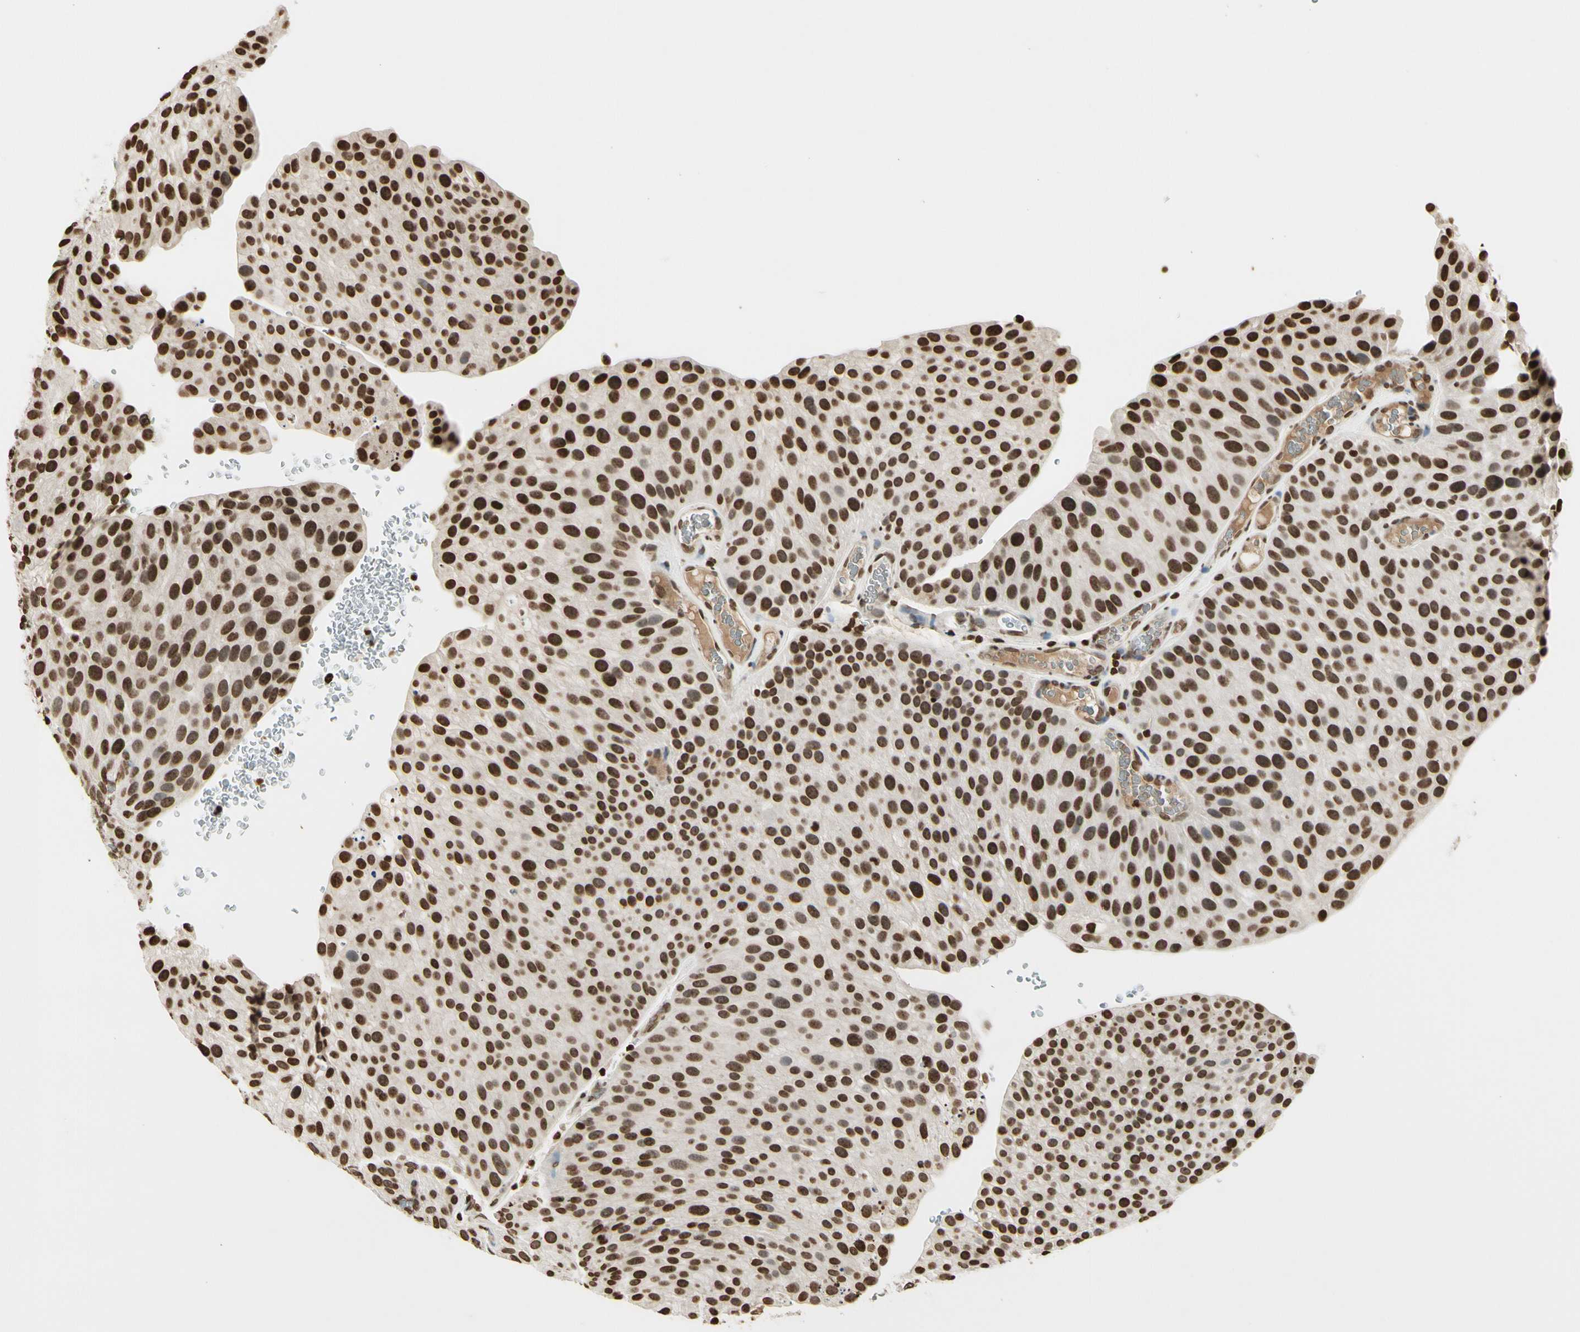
{"staining": {"intensity": "strong", "quantity": ">75%", "location": "nuclear"}, "tissue": "urothelial cancer", "cell_type": "Tumor cells", "image_type": "cancer", "snomed": [{"axis": "morphology", "description": "Urothelial carcinoma, Low grade"}, {"axis": "topography", "description": "Smooth muscle"}, {"axis": "topography", "description": "Urinary bladder"}], "caption": "Immunohistochemistry photomicrograph of neoplastic tissue: urothelial cancer stained using IHC demonstrates high levels of strong protein expression localized specifically in the nuclear of tumor cells, appearing as a nuclear brown color.", "gene": "RORA", "patient": {"sex": "male", "age": 60}}